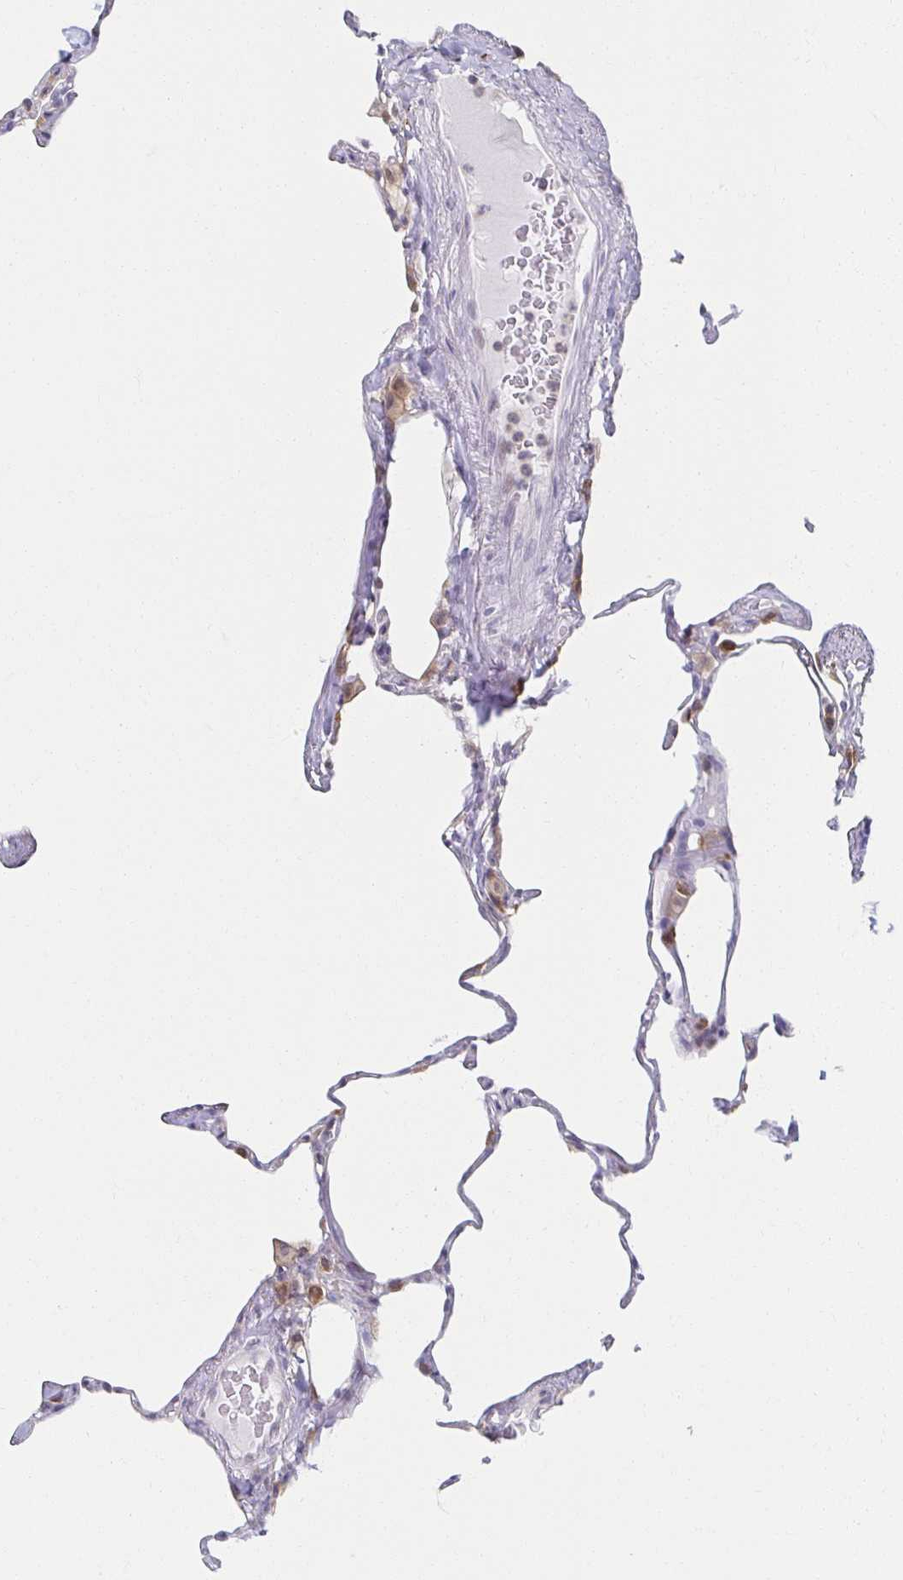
{"staining": {"intensity": "weak", "quantity": "<25%", "location": "cytoplasmic/membranous"}, "tissue": "lung", "cell_type": "Alveolar cells", "image_type": "normal", "snomed": [{"axis": "morphology", "description": "Normal tissue, NOS"}, {"axis": "topography", "description": "Lung"}], "caption": "Lung was stained to show a protein in brown. There is no significant staining in alveolar cells. The staining is performed using DAB brown chromogen with nuclei counter-stained in using hematoxylin.", "gene": "ZNF692", "patient": {"sex": "male", "age": 65}}